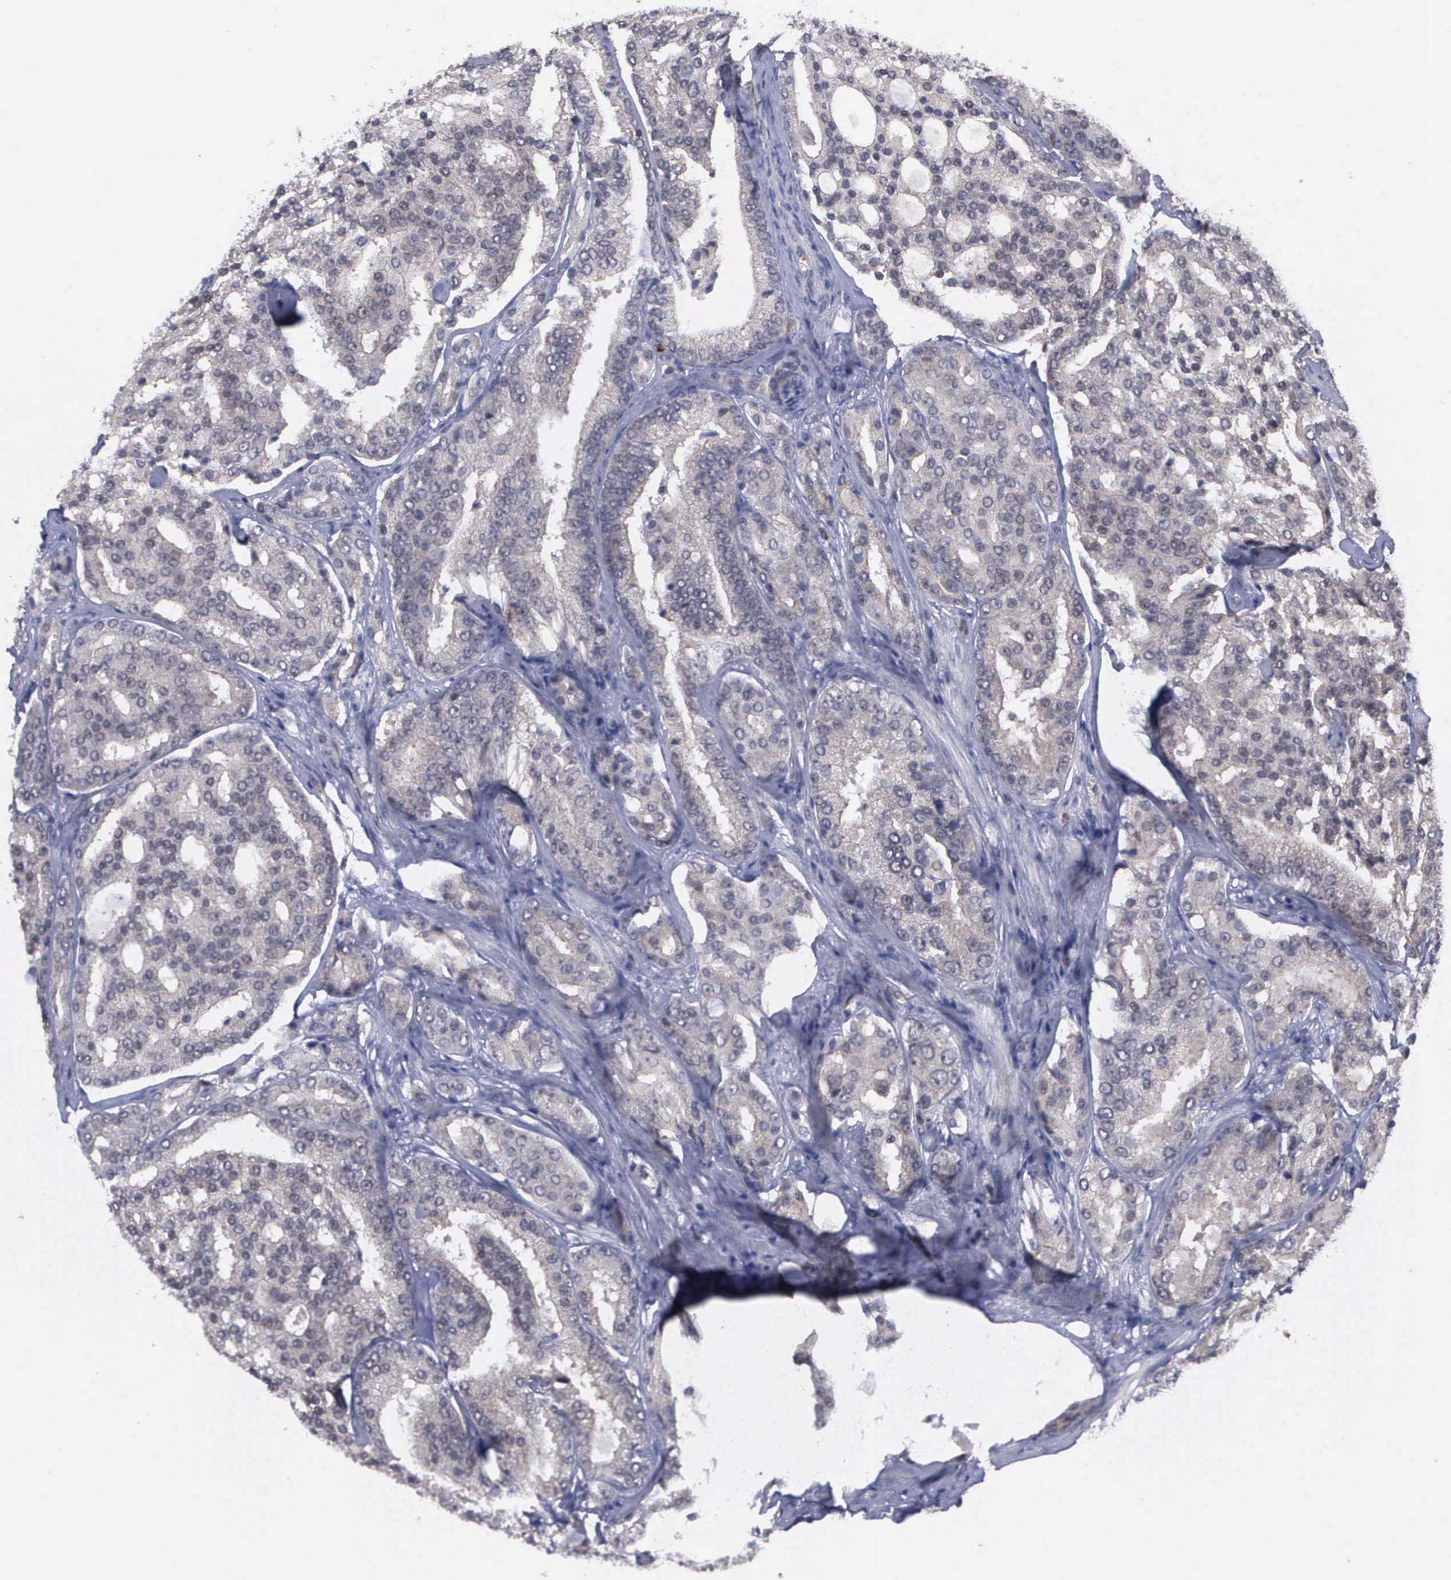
{"staining": {"intensity": "weak", "quantity": "25%-75%", "location": "cytoplasmic/membranous"}, "tissue": "prostate cancer", "cell_type": "Tumor cells", "image_type": "cancer", "snomed": [{"axis": "morphology", "description": "Adenocarcinoma, High grade"}, {"axis": "topography", "description": "Prostate"}], "caption": "Human adenocarcinoma (high-grade) (prostate) stained with a protein marker demonstrates weak staining in tumor cells.", "gene": "MAP3K9", "patient": {"sex": "male", "age": 64}}